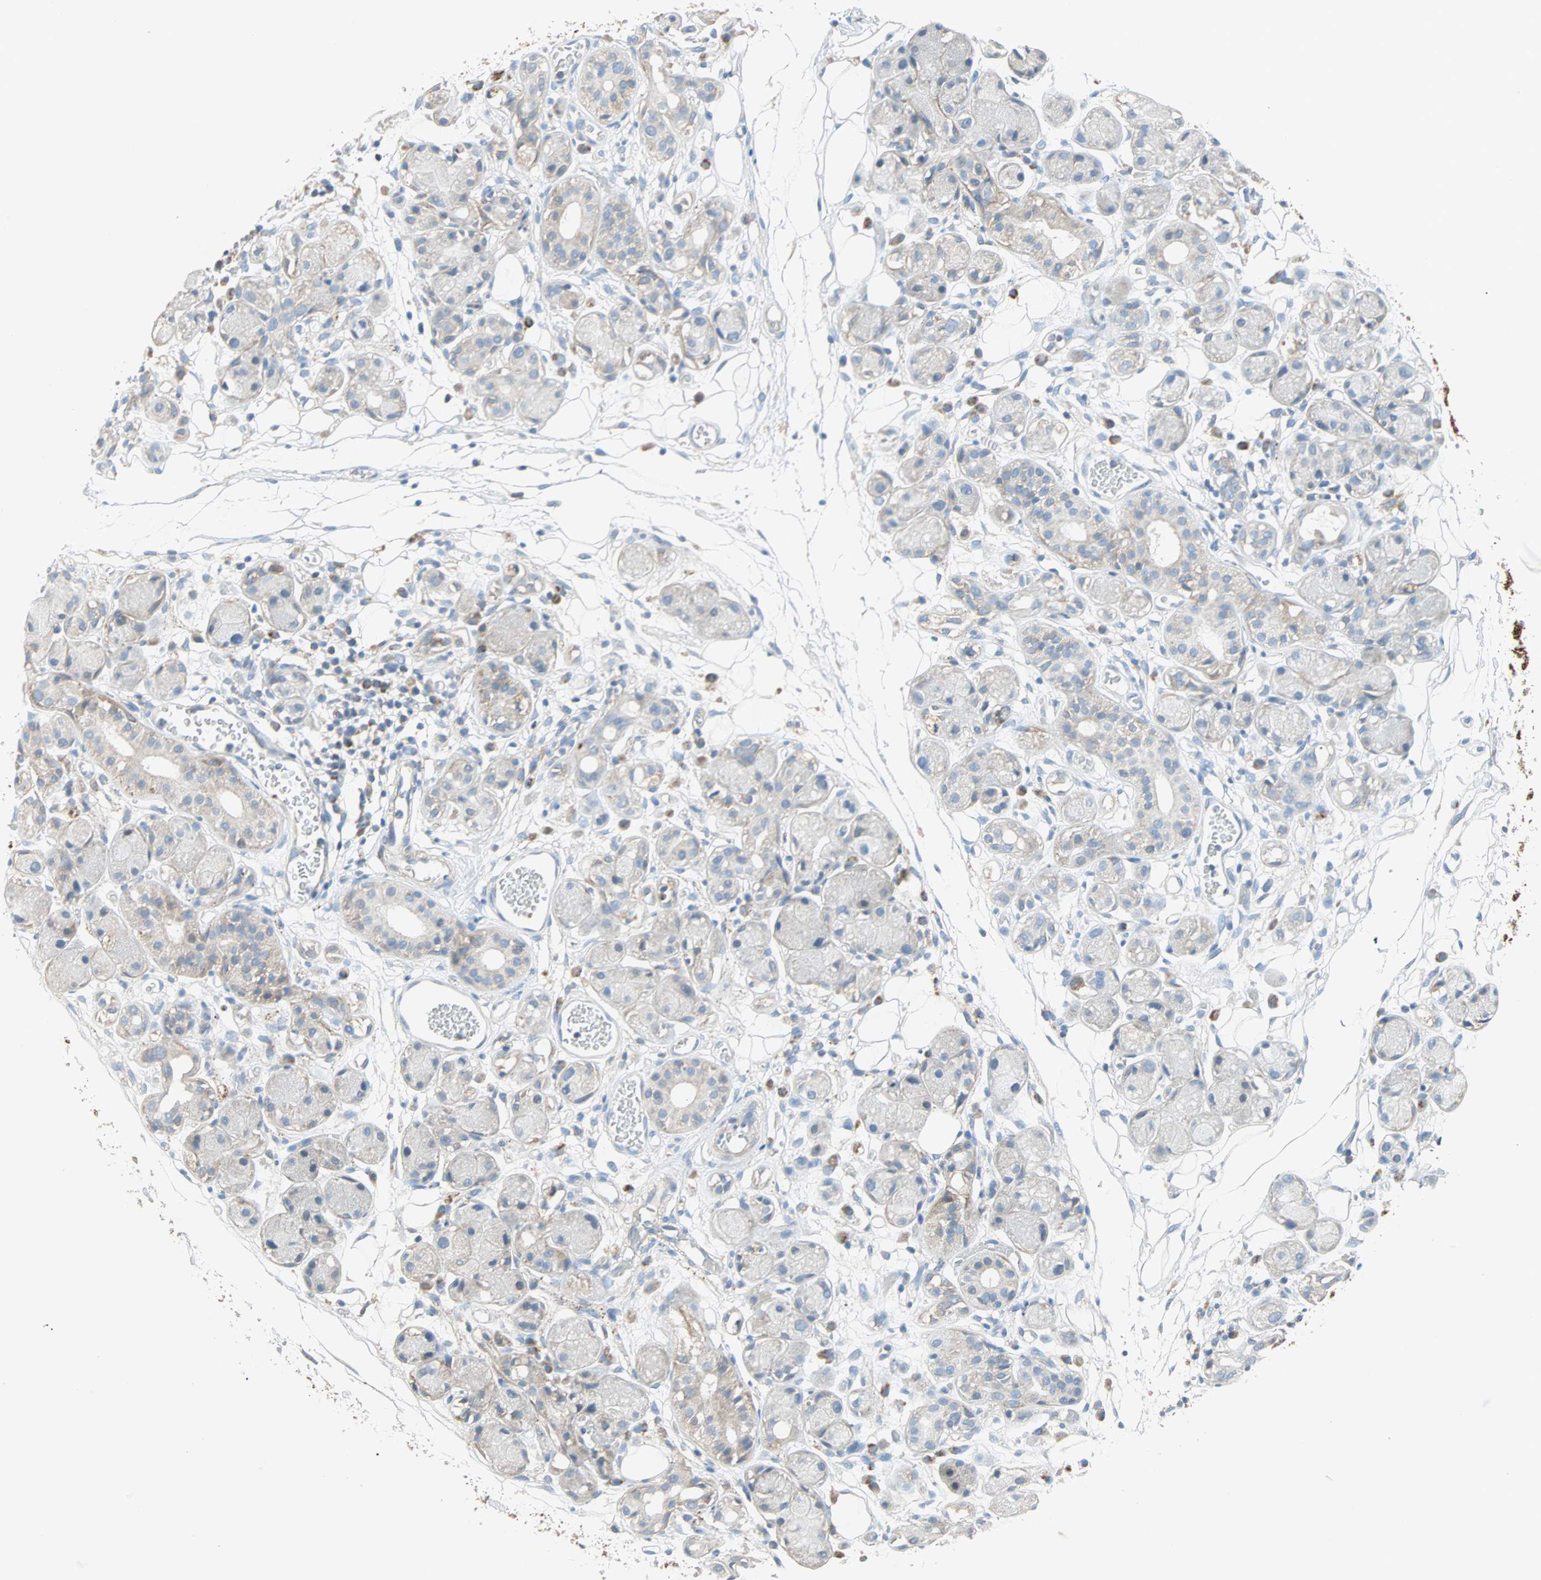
{"staining": {"intensity": "negative", "quantity": "none", "location": "none"}, "tissue": "adipose tissue", "cell_type": "Adipocytes", "image_type": "normal", "snomed": [{"axis": "morphology", "description": "Normal tissue, NOS"}, {"axis": "morphology", "description": "Inflammation, NOS"}, {"axis": "topography", "description": "Vascular tissue"}, {"axis": "topography", "description": "Salivary gland"}], "caption": "Immunohistochemical staining of benign human adipose tissue exhibits no significant positivity in adipocytes.", "gene": "ACVRL1", "patient": {"sex": "female", "age": 75}}